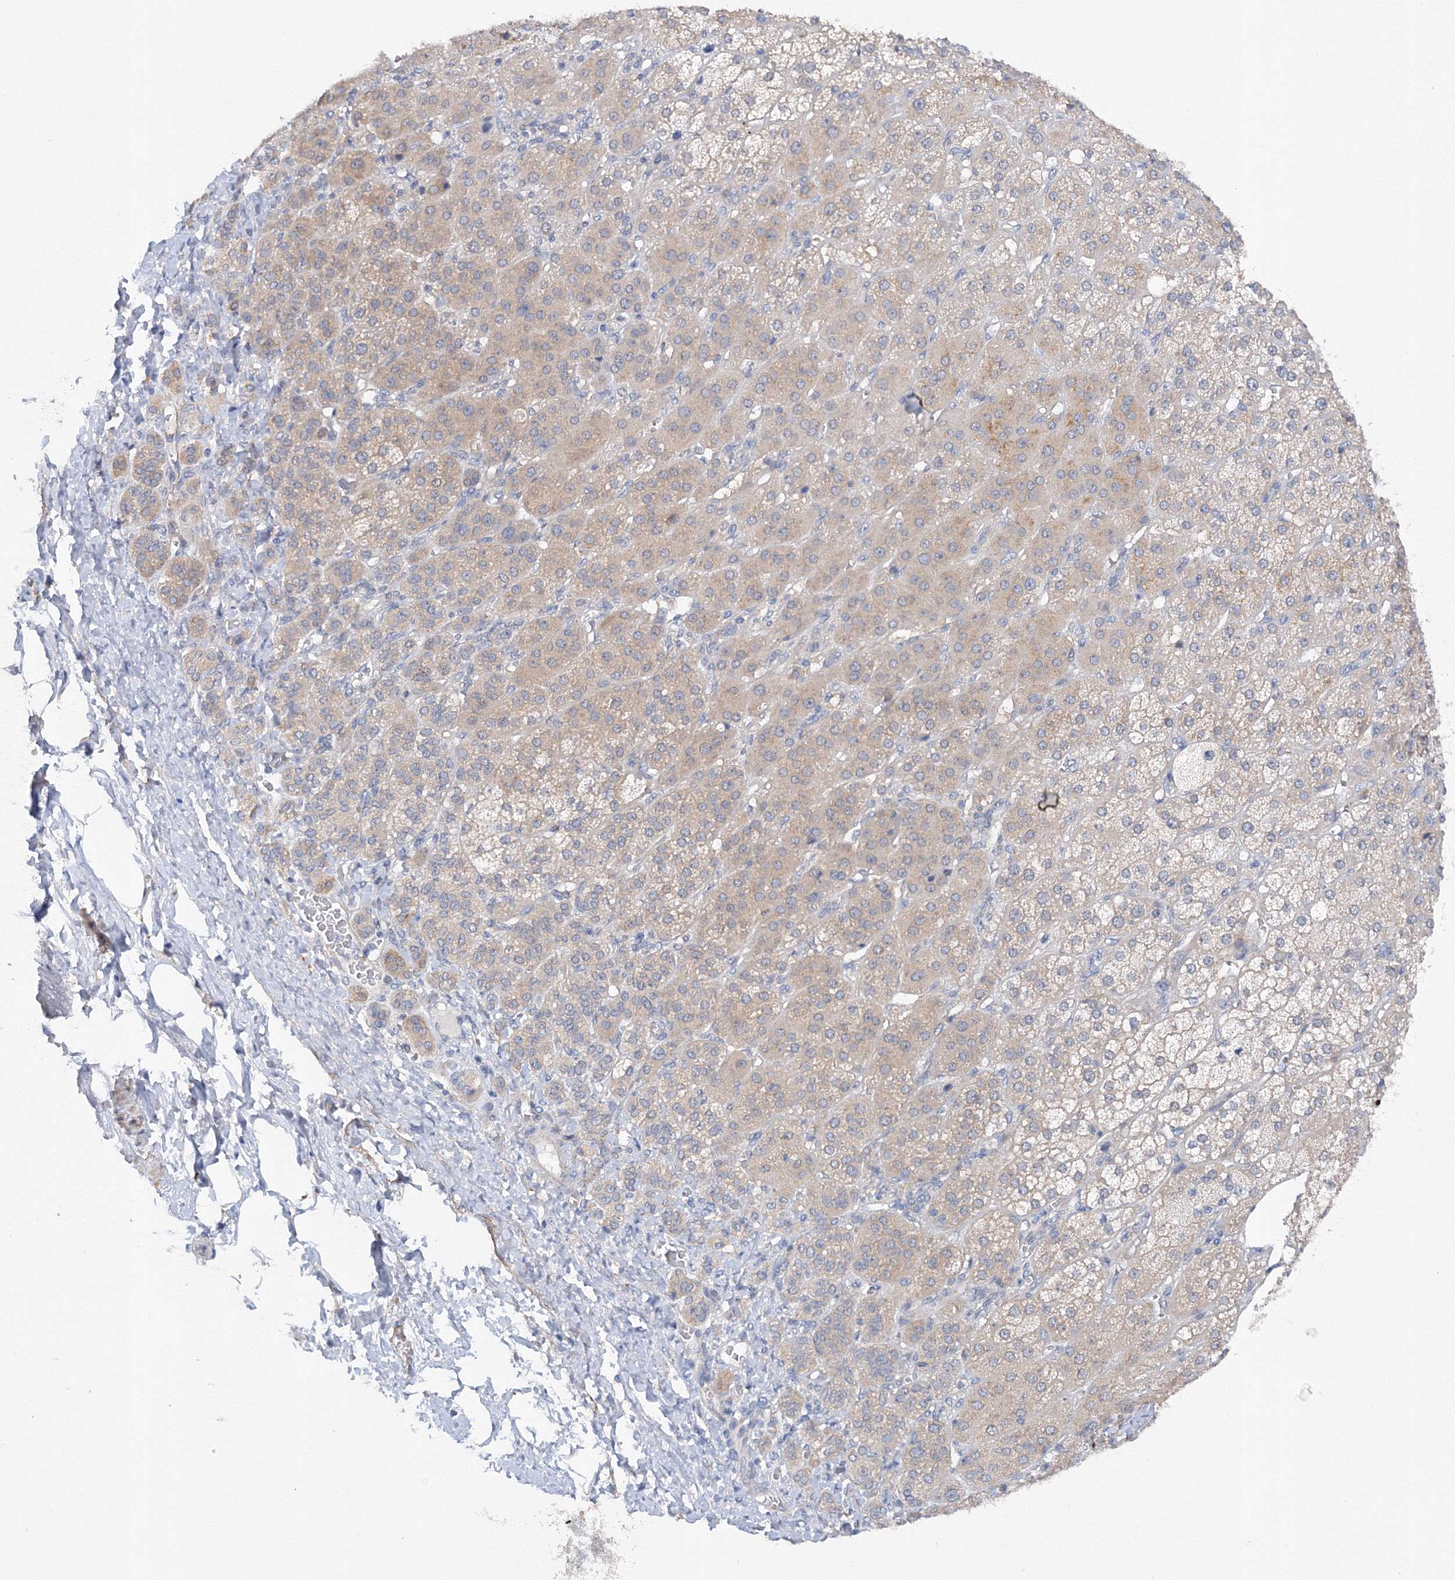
{"staining": {"intensity": "weak", "quantity": "<25%", "location": "cytoplasmic/membranous"}, "tissue": "adrenal gland", "cell_type": "Glandular cells", "image_type": "normal", "snomed": [{"axis": "morphology", "description": "Normal tissue, NOS"}, {"axis": "topography", "description": "Adrenal gland"}], "caption": "Glandular cells are negative for protein expression in normal human adrenal gland. (Immunohistochemistry, brightfield microscopy, high magnification).", "gene": "DIS3L2", "patient": {"sex": "female", "age": 57}}